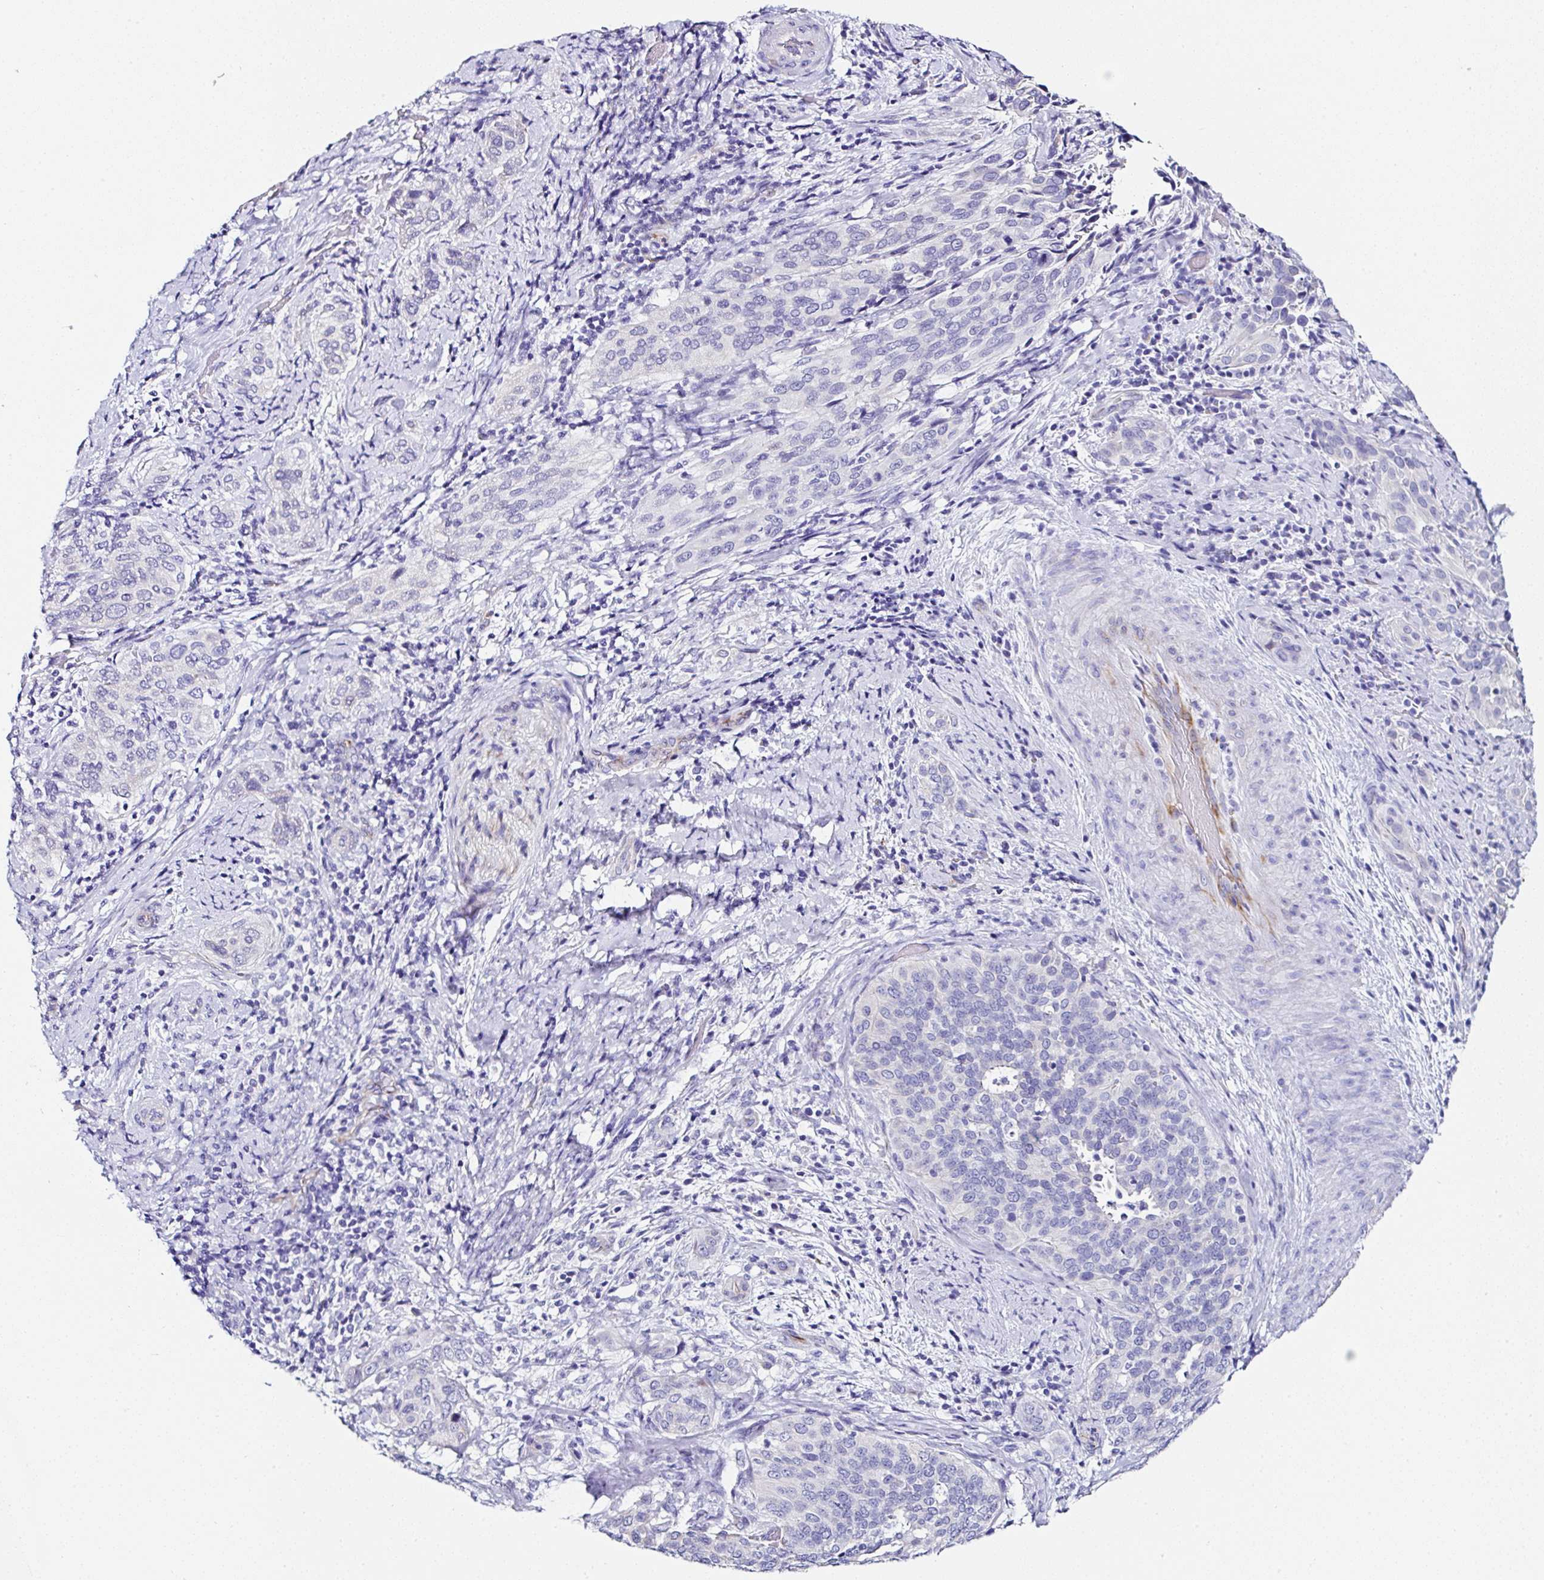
{"staining": {"intensity": "negative", "quantity": "none", "location": "none"}, "tissue": "cervical cancer", "cell_type": "Tumor cells", "image_type": "cancer", "snomed": [{"axis": "morphology", "description": "Squamous cell carcinoma, NOS"}, {"axis": "topography", "description": "Cervix"}], "caption": "DAB immunohistochemical staining of human cervical cancer displays no significant positivity in tumor cells.", "gene": "TMPRSS11E", "patient": {"sex": "female", "age": 38}}